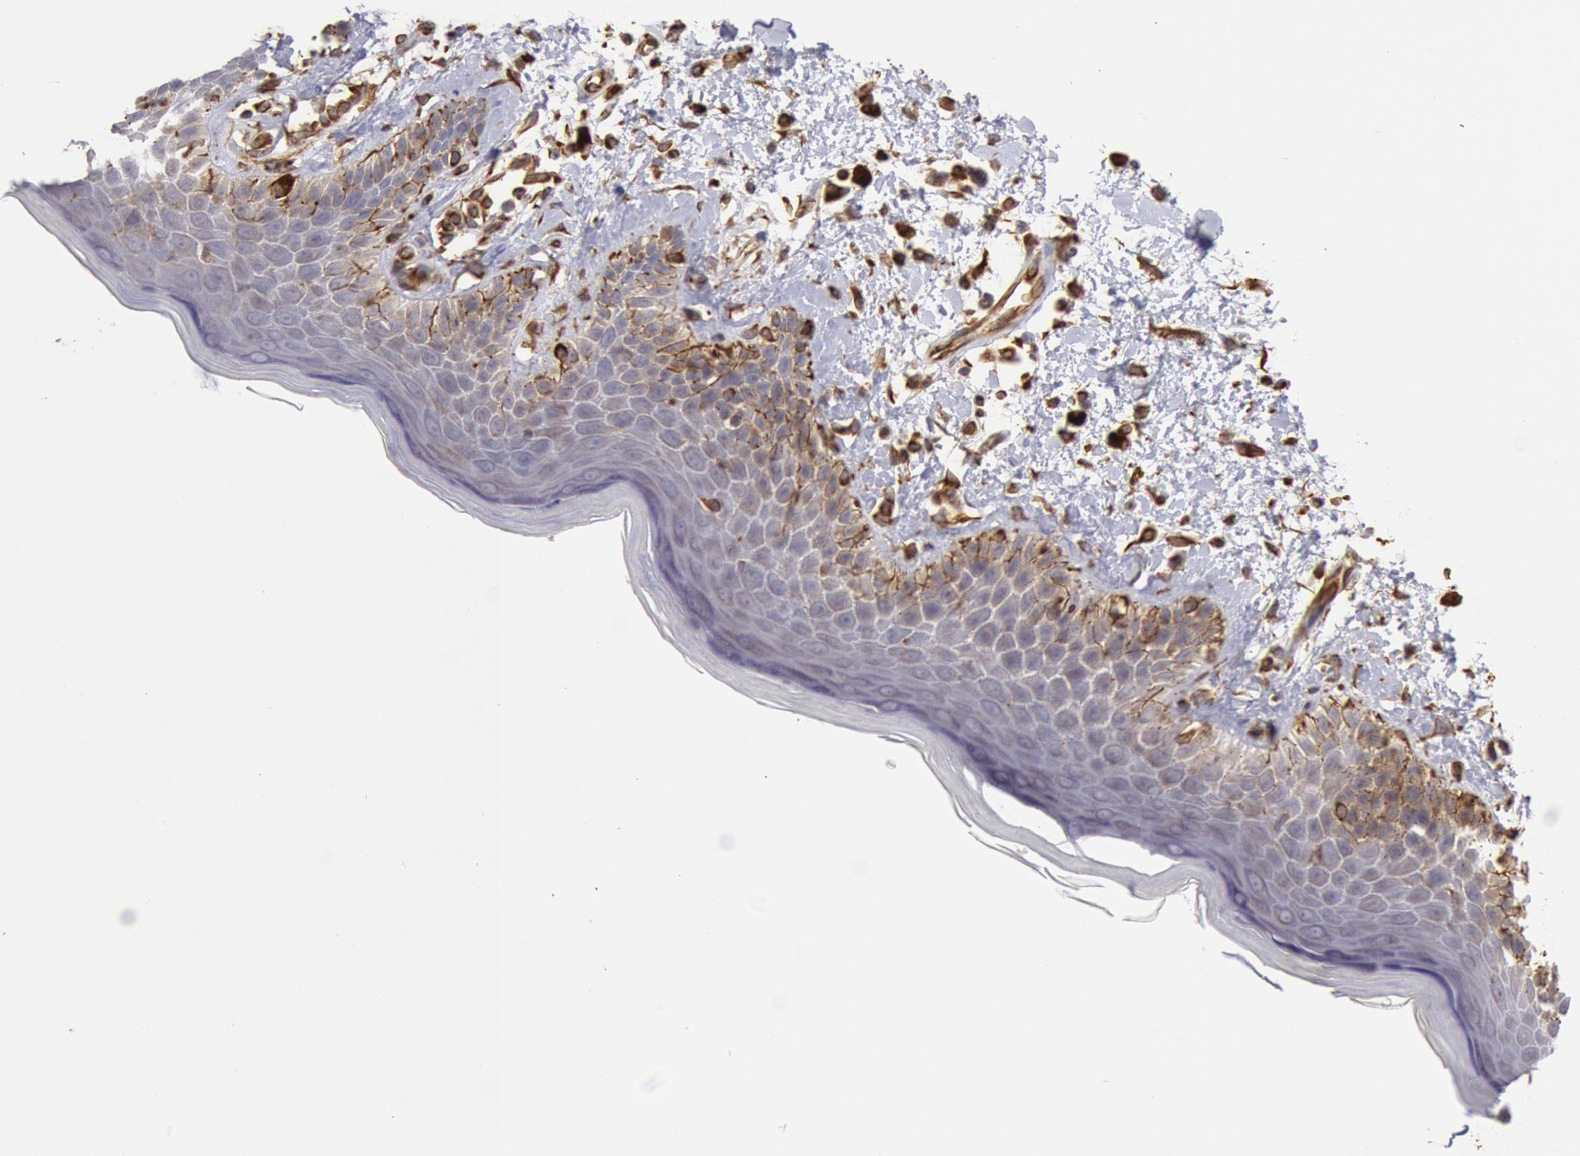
{"staining": {"intensity": "moderate", "quantity": "25%-75%", "location": "cytoplasmic/membranous"}, "tissue": "skin", "cell_type": "Epidermal cells", "image_type": "normal", "snomed": [{"axis": "morphology", "description": "Normal tissue, NOS"}, {"axis": "topography", "description": "Anal"}], "caption": "High-magnification brightfield microscopy of unremarkable skin stained with DAB (brown) and counterstained with hematoxylin (blue). epidermal cells exhibit moderate cytoplasmic/membranous positivity is appreciated in about25%-75% of cells.", "gene": "RNF139", "patient": {"sex": "female", "age": 78}}